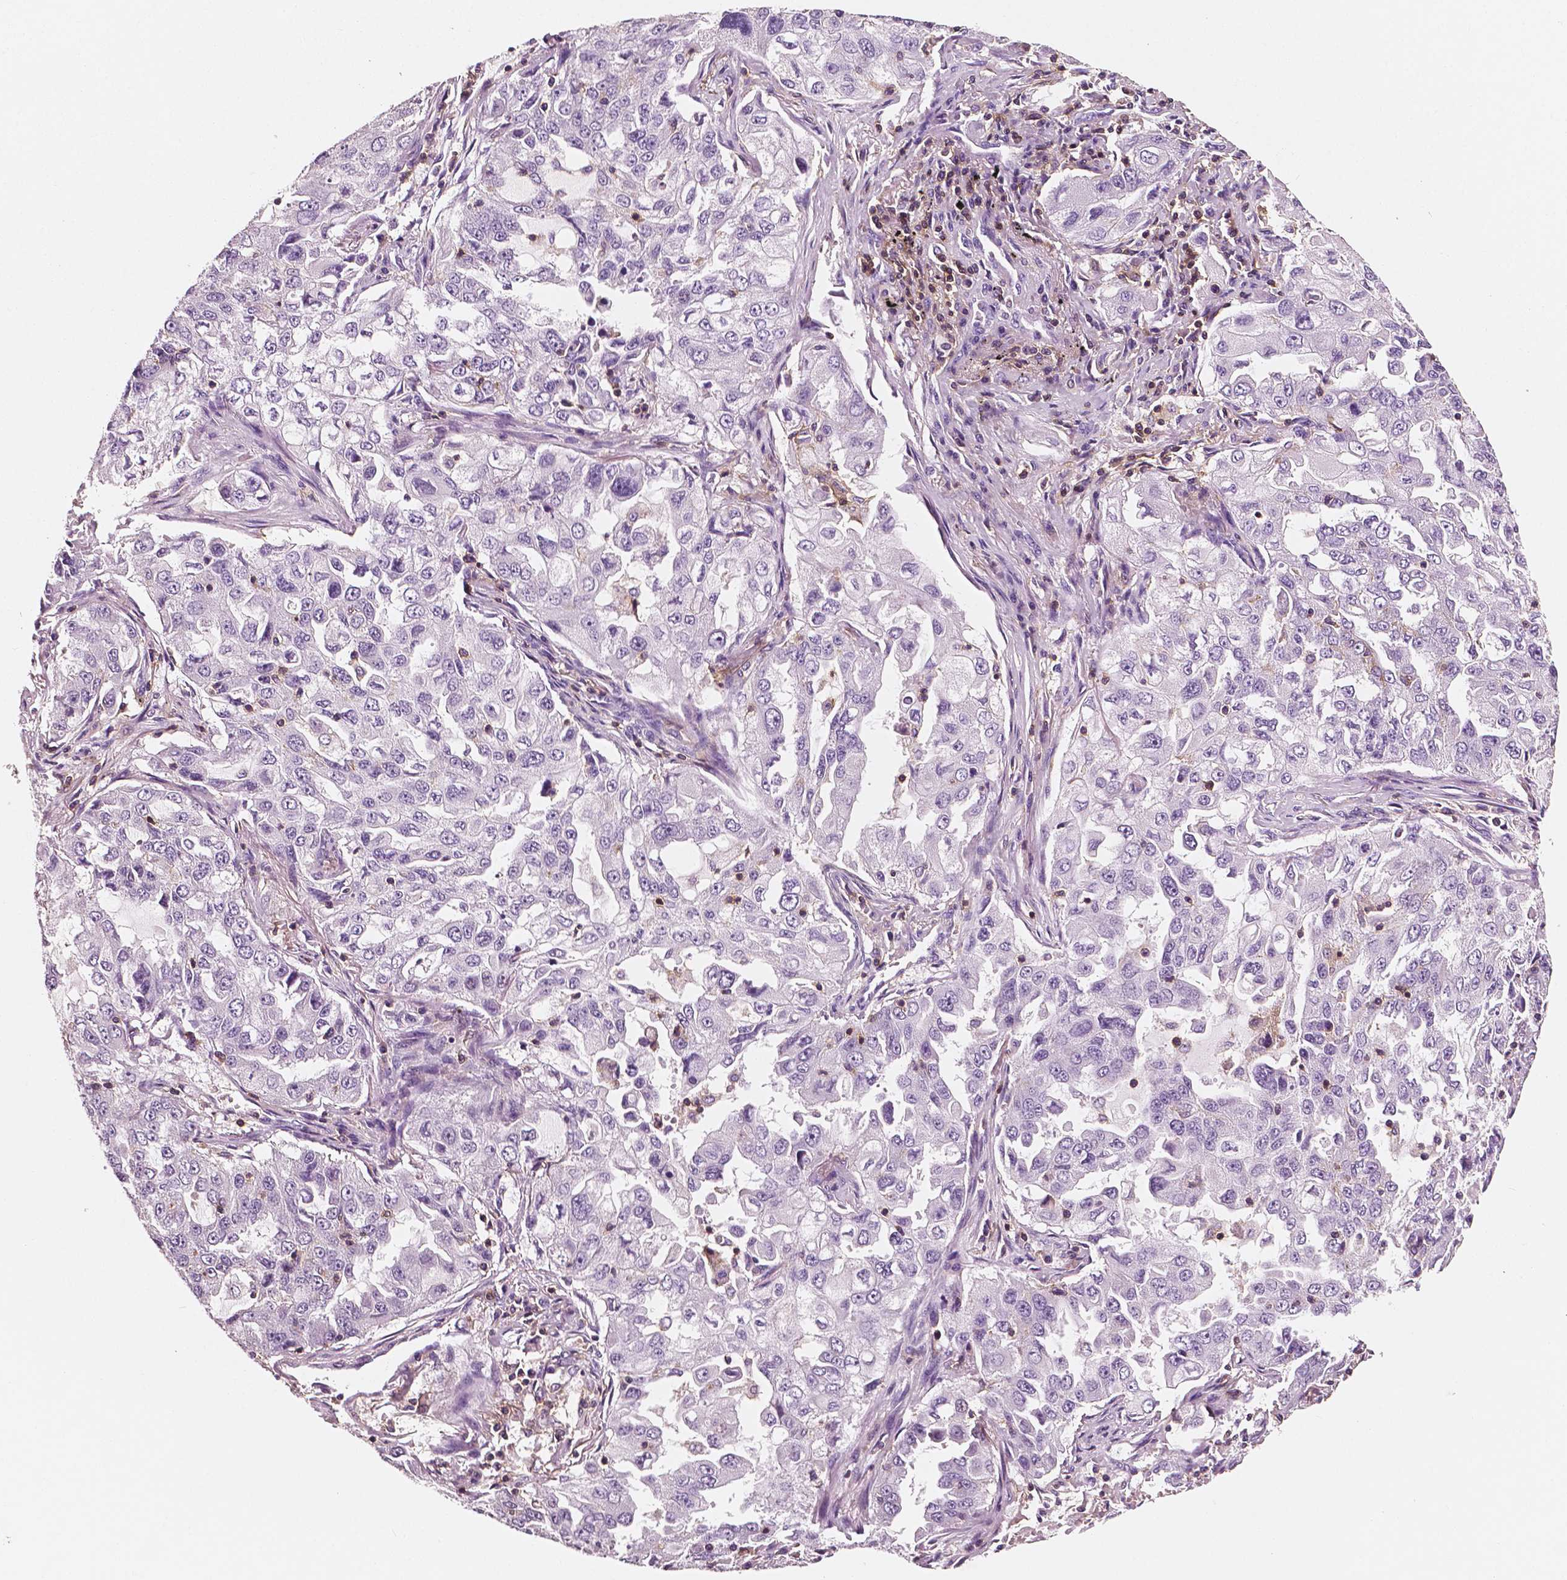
{"staining": {"intensity": "negative", "quantity": "none", "location": "none"}, "tissue": "lung cancer", "cell_type": "Tumor cells", "image_type": "cancer", "snomed": [{"axis": "morphology", "description": "Adenocarcinoma, NOS"}, {"axis": "topography", "description": "Lung"}], "caption": "Lung adenocarcinoma stained for a protein using immunohistochemistry shows no expression tumor cells.", "gene": "PTPRC", "patient": {"sex": "female", "age": 61}}